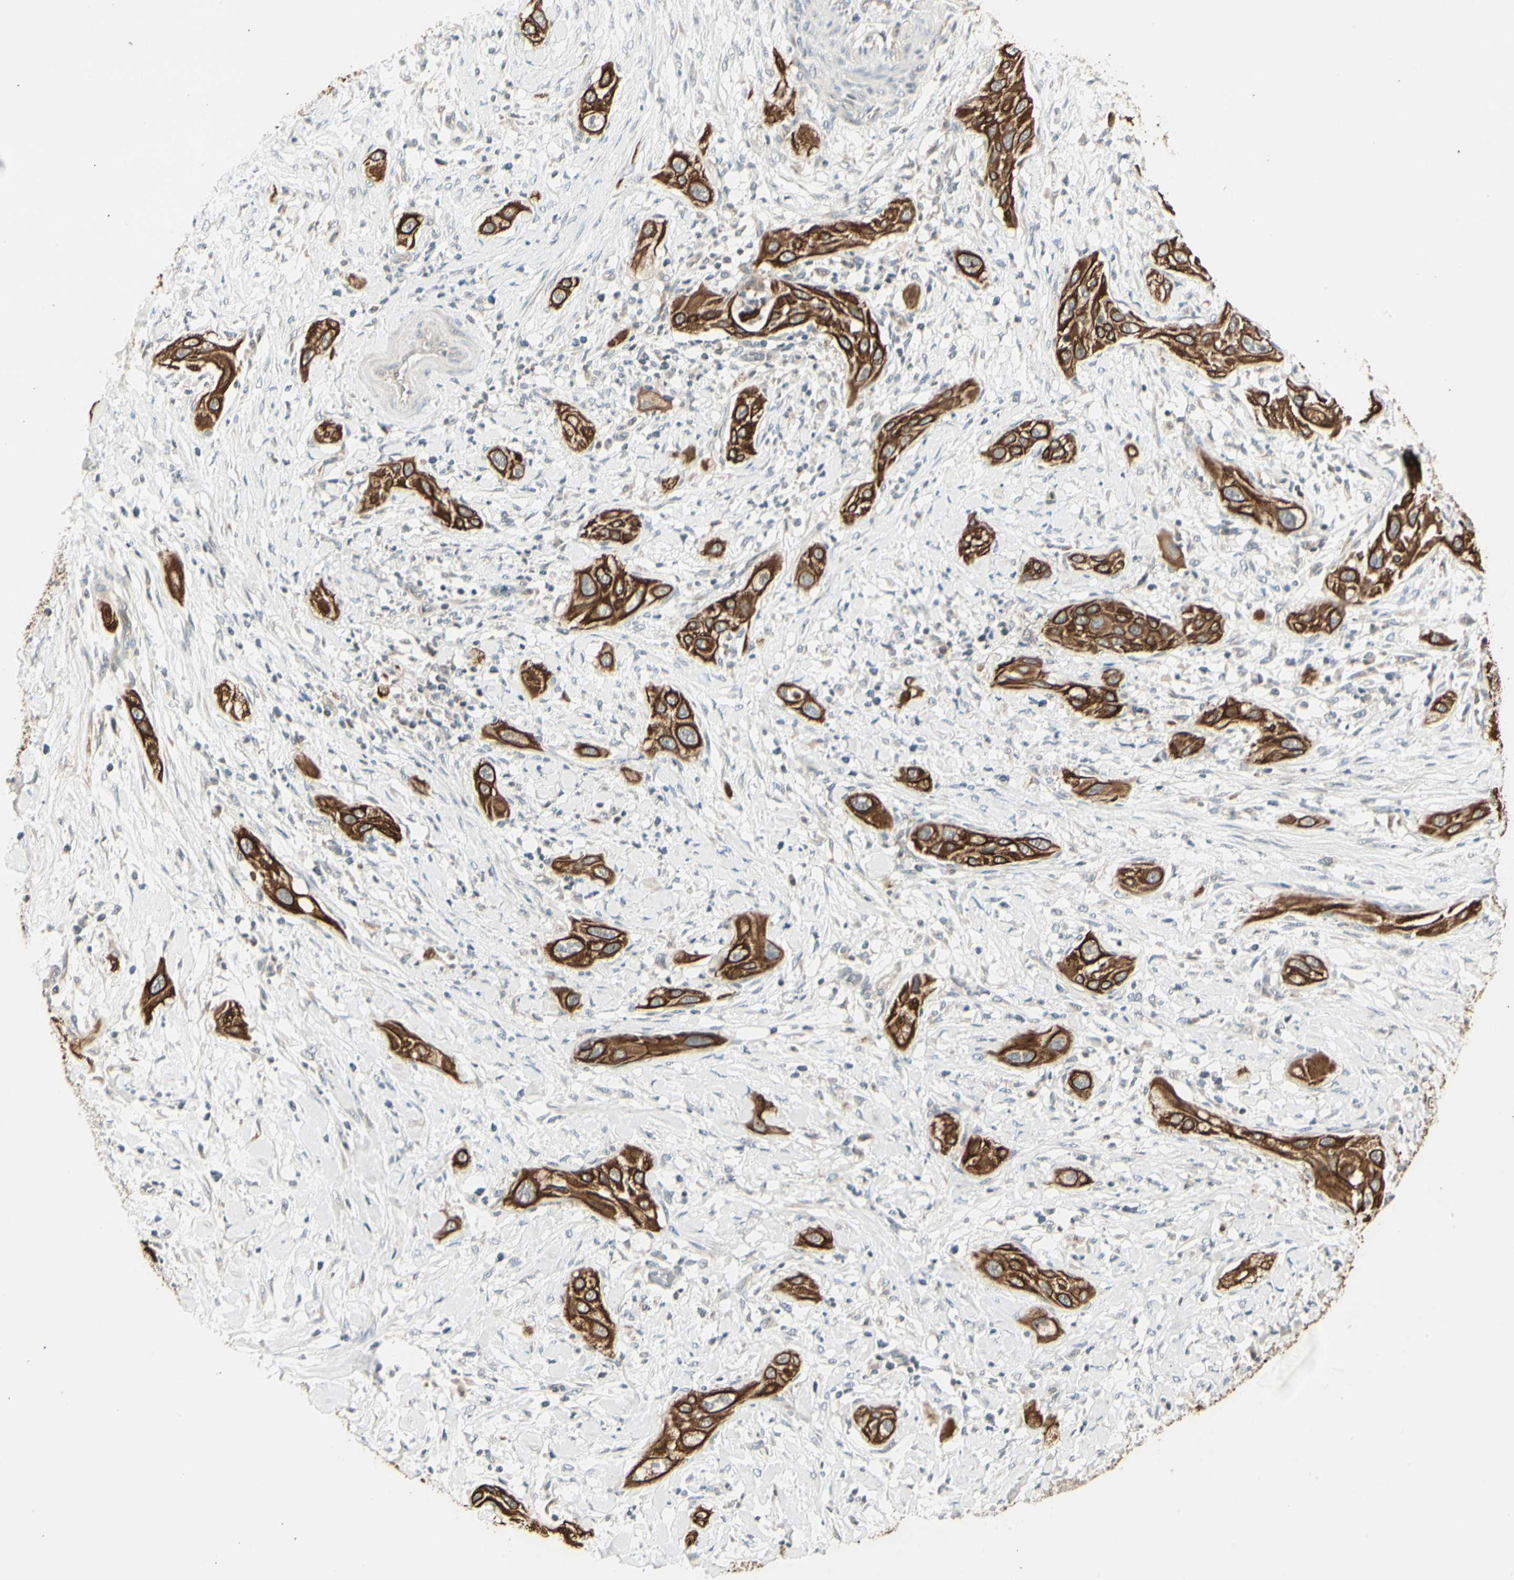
{"staining": {"intensity": "strong", "quantity": ">75%", "location": "cytoplasmic/membranous"}, "tissue": "lung cancer", "cell_type": "Tumor cells", "image_type": "cancer", "snomed": [{"axis": "morphology", "description": "Squamous cell carcinoma, NOS"}, {"axis": "topography", "description": "Lung"}], "caption": "Protein expression analysis of lung cancer demonstrates strong cytoplasmic/membranous staining in approximately >75% of tumor cells.", "gene": "SKIL", "patient": {"sex": "female", "age": 47}}